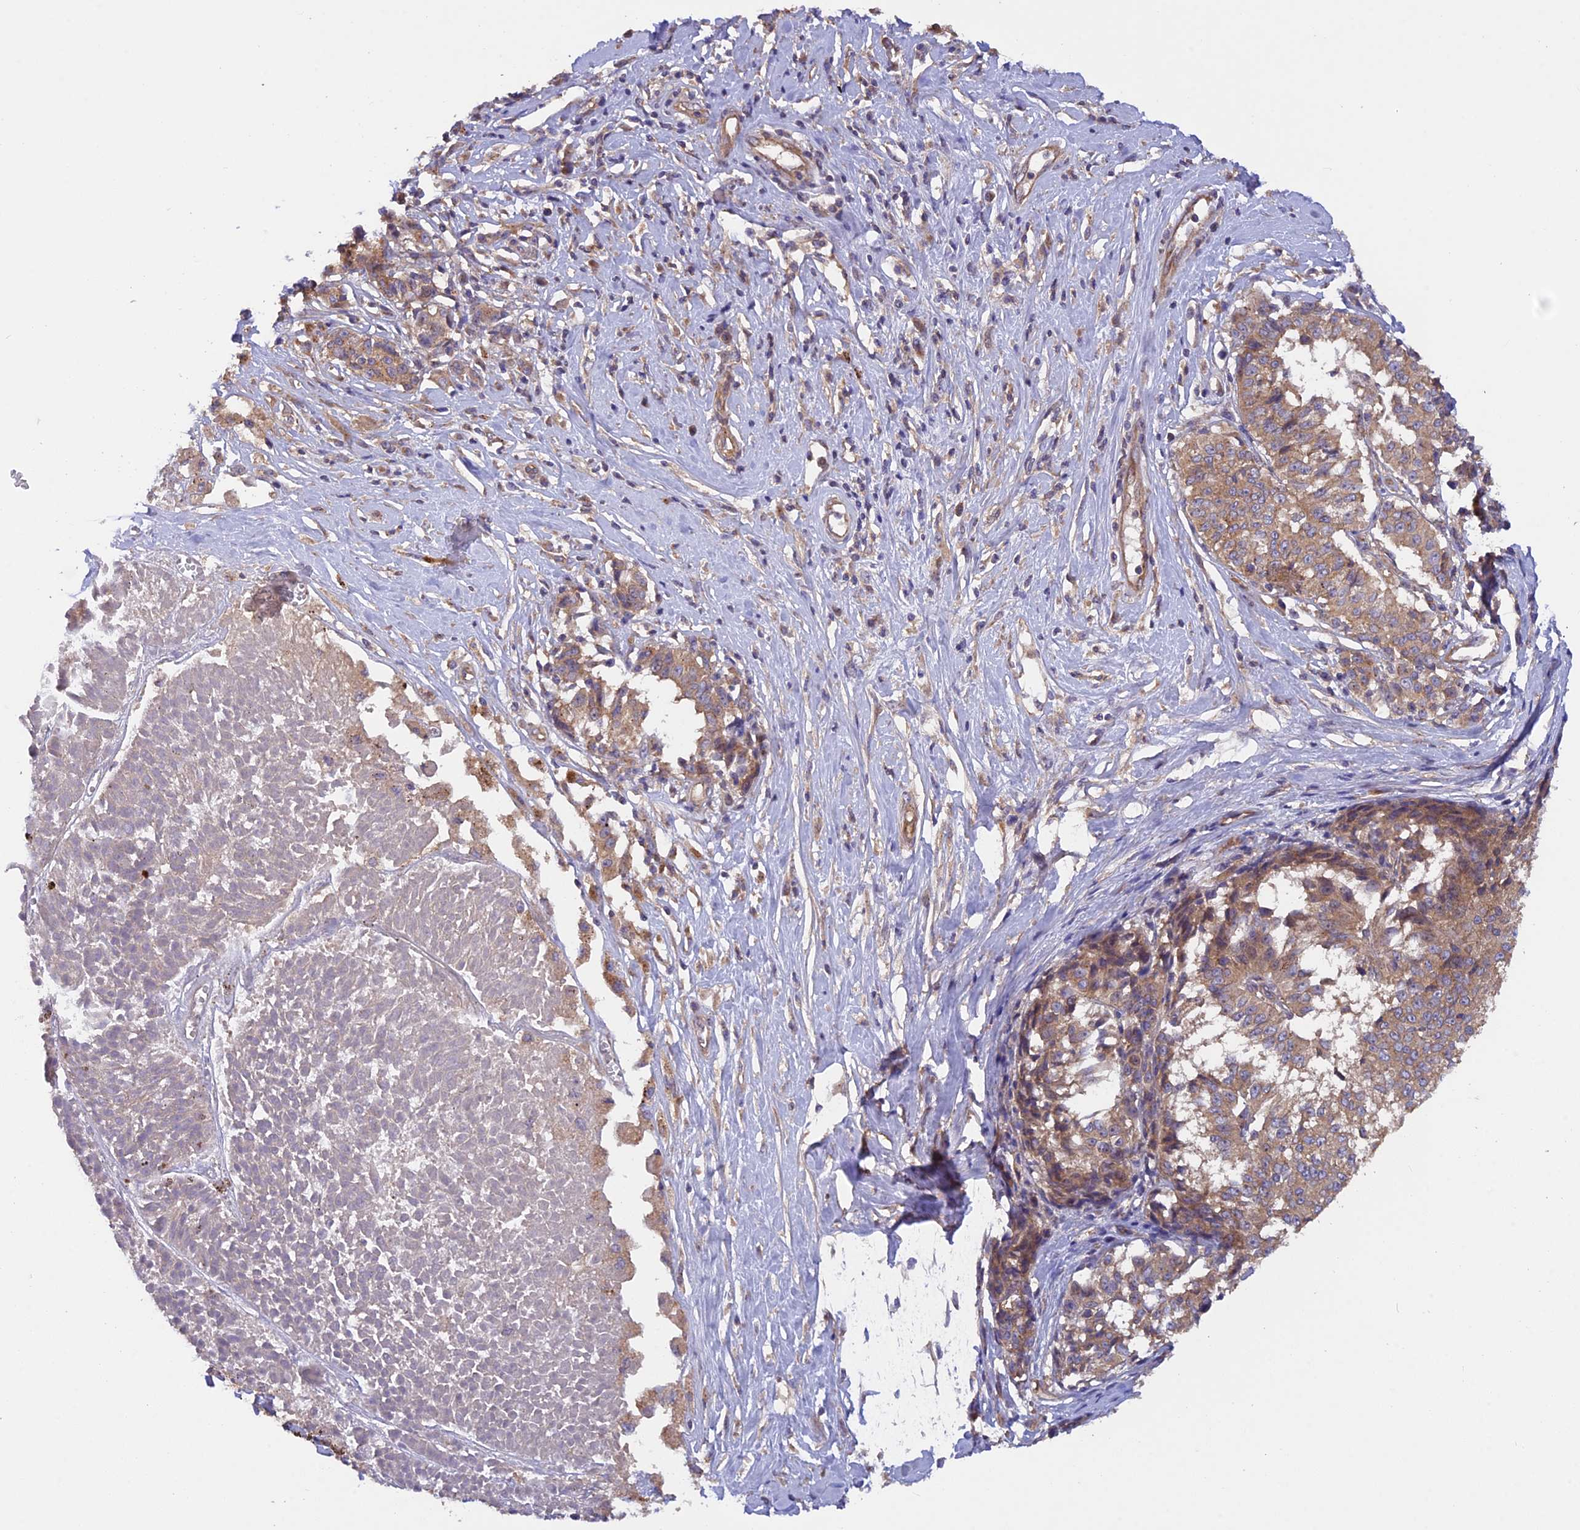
{"staining": {"intensity": "moderate", "quantity": ">75%", "location": "cytoplasmic/membranous"}, "tissue": "melanoma", "cell_type": "Tumor cells", "image_type": "cancer", "snomed": [{"axis": "morphology", "description": "Malignant melanoma, NOS"}, {"axis": "topography", "description": "Skin"}], "caption": "An IHC micrograph of tumor tissue is shown. Protein staining in brown shows moderate cytoplasmic/membranous positivity in malignant melanoma within tumor cells. The protein is stained brown, and the nuclei are stained in blue (DAB (3,3'-diaminobenzidine) IHC with brightfield microscopy, high magnification).", "gene": "ADAMTS15", "patient": {"sex": "female", "age": 72}}